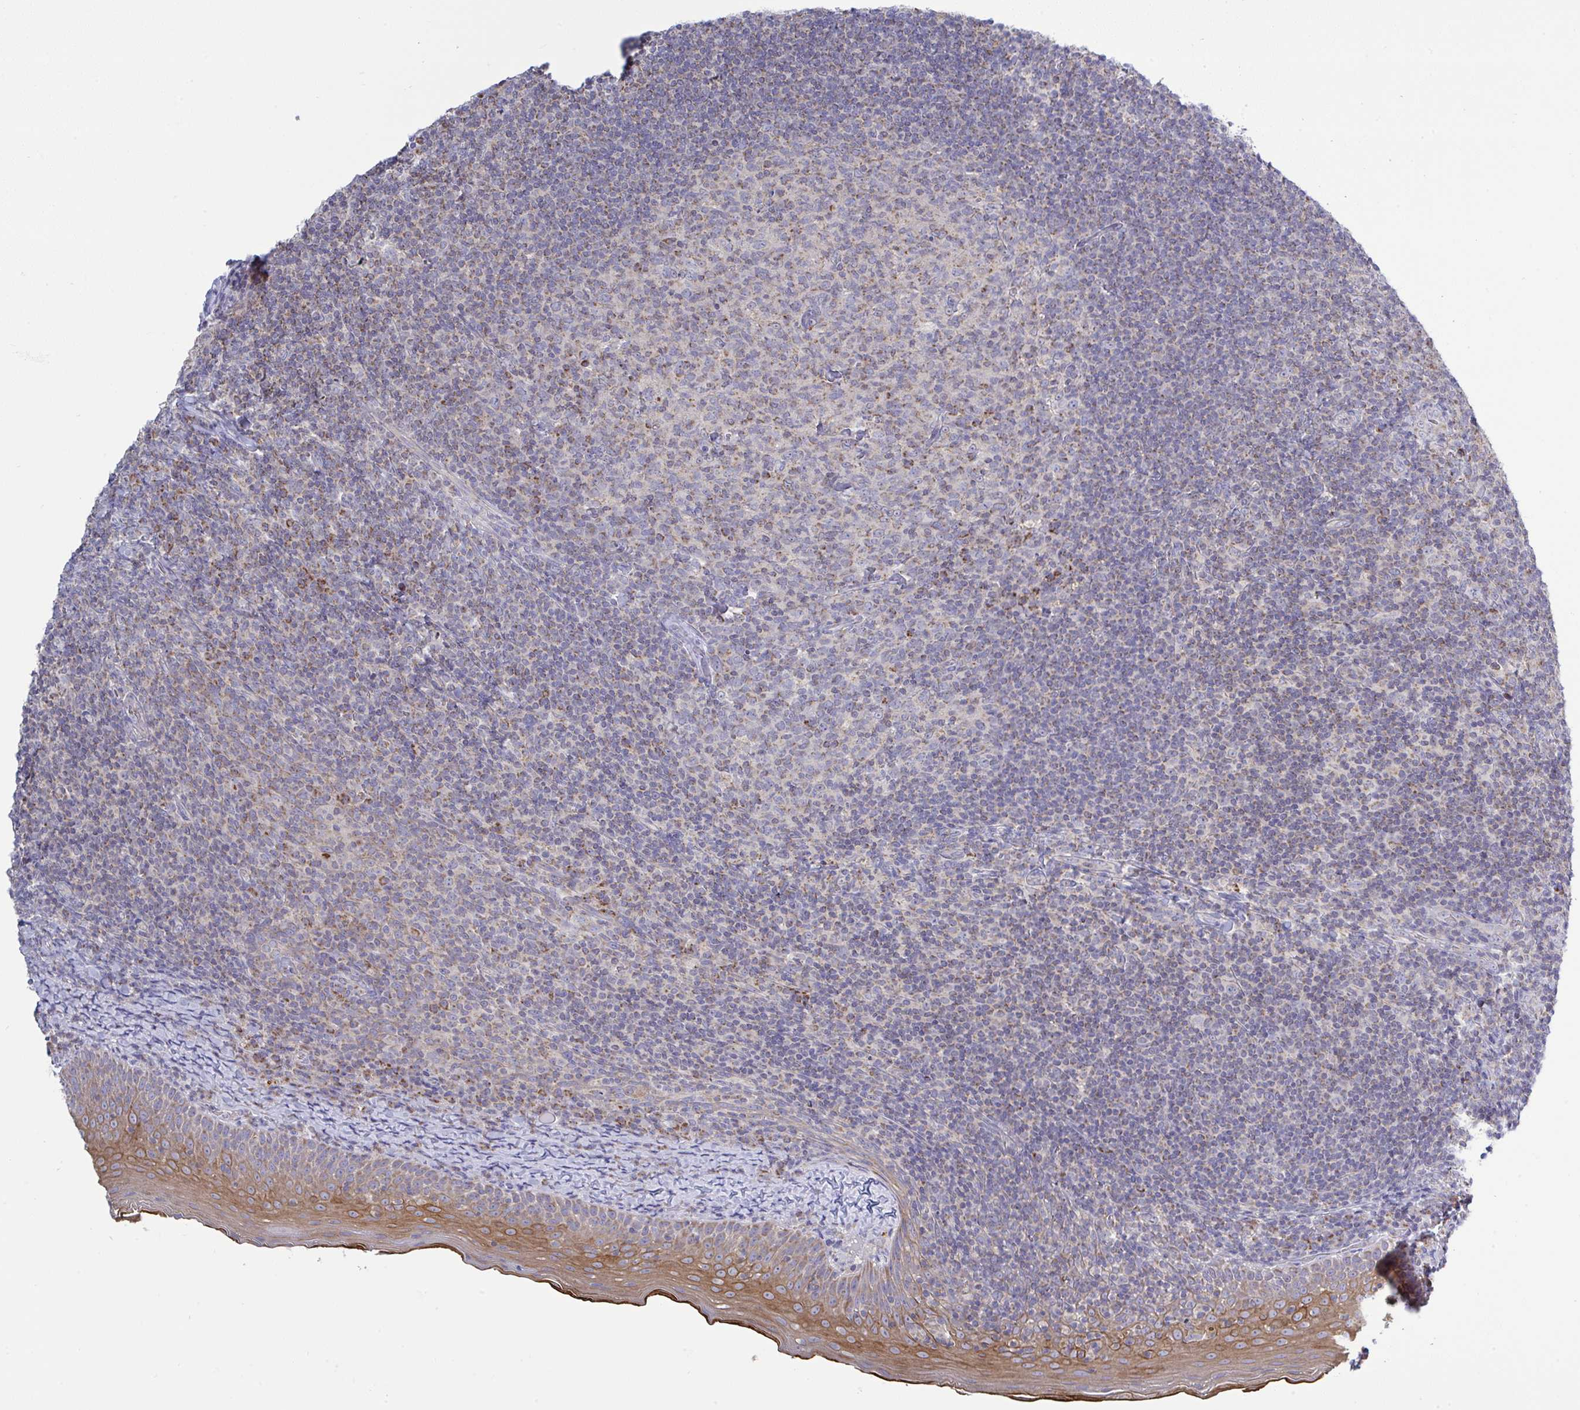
{"staining": {"intensity": "moderate", "quantity": "<25%", "location": "cytoplasmic/membranous"}, "tissue": "tonsil", "cell_type": "Germinal center cells", "image_type": "normal", "snomed": [{"axis": "morphology", "description": "Normal tissue, NOS"}, {"axis": "topography", "description": "Tonsil"}], "caption": "Moderate cytoplasmic/membranous positivity is present in approximately <25% of germinal center cells in benign tonsil. (DAB IHC, brown staining for protein, blue staining for nuclei).", "gene": "NDUFA7", "patient": {"sex": "female", "age": 10}}